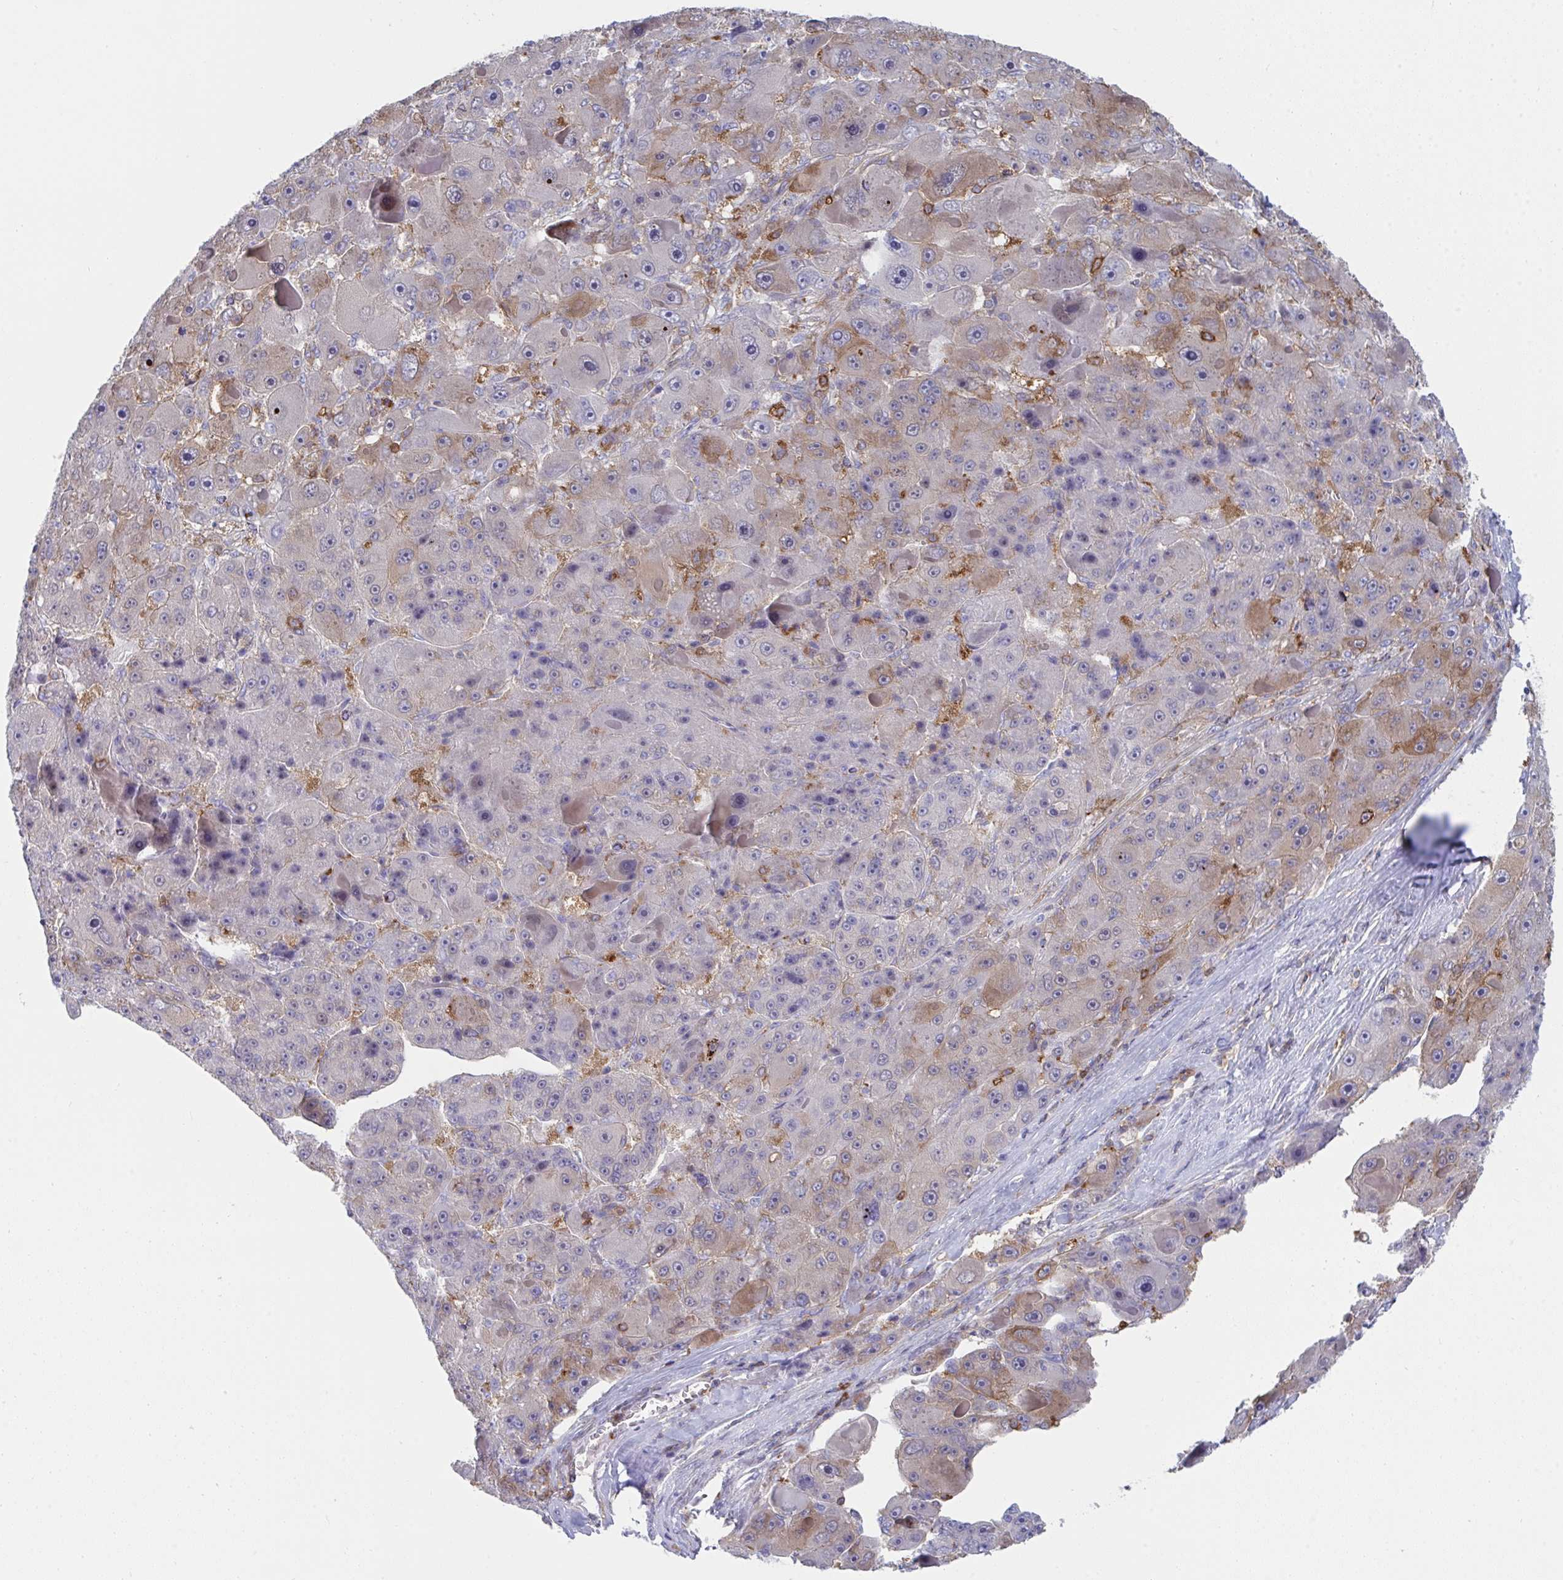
{"staining": {"intensity": "moderate", "quantity": "<25%", "location": "nuclear"}, "tissue": "liver cancer", "cell_type": "Tumor cells", "image_type": "cancer", "snomed": [{"axis": "morphology", "description": "Carcinoma, Hepatocellular, NOS"}, {"axis": "topography", "description": "Liver"}], "caption": "Protein expression analysis of human hepatocellular carcinoma (liver) reveals moderate nuclear staining in about <25% of tumor cells. The protein of interest is stained brown, and the nuclei are stained in blue (DAB IHC with brightfield microscopy, high magnification).", "gene": "WNK1", "patient": {"sex": "male", "age": 76}}